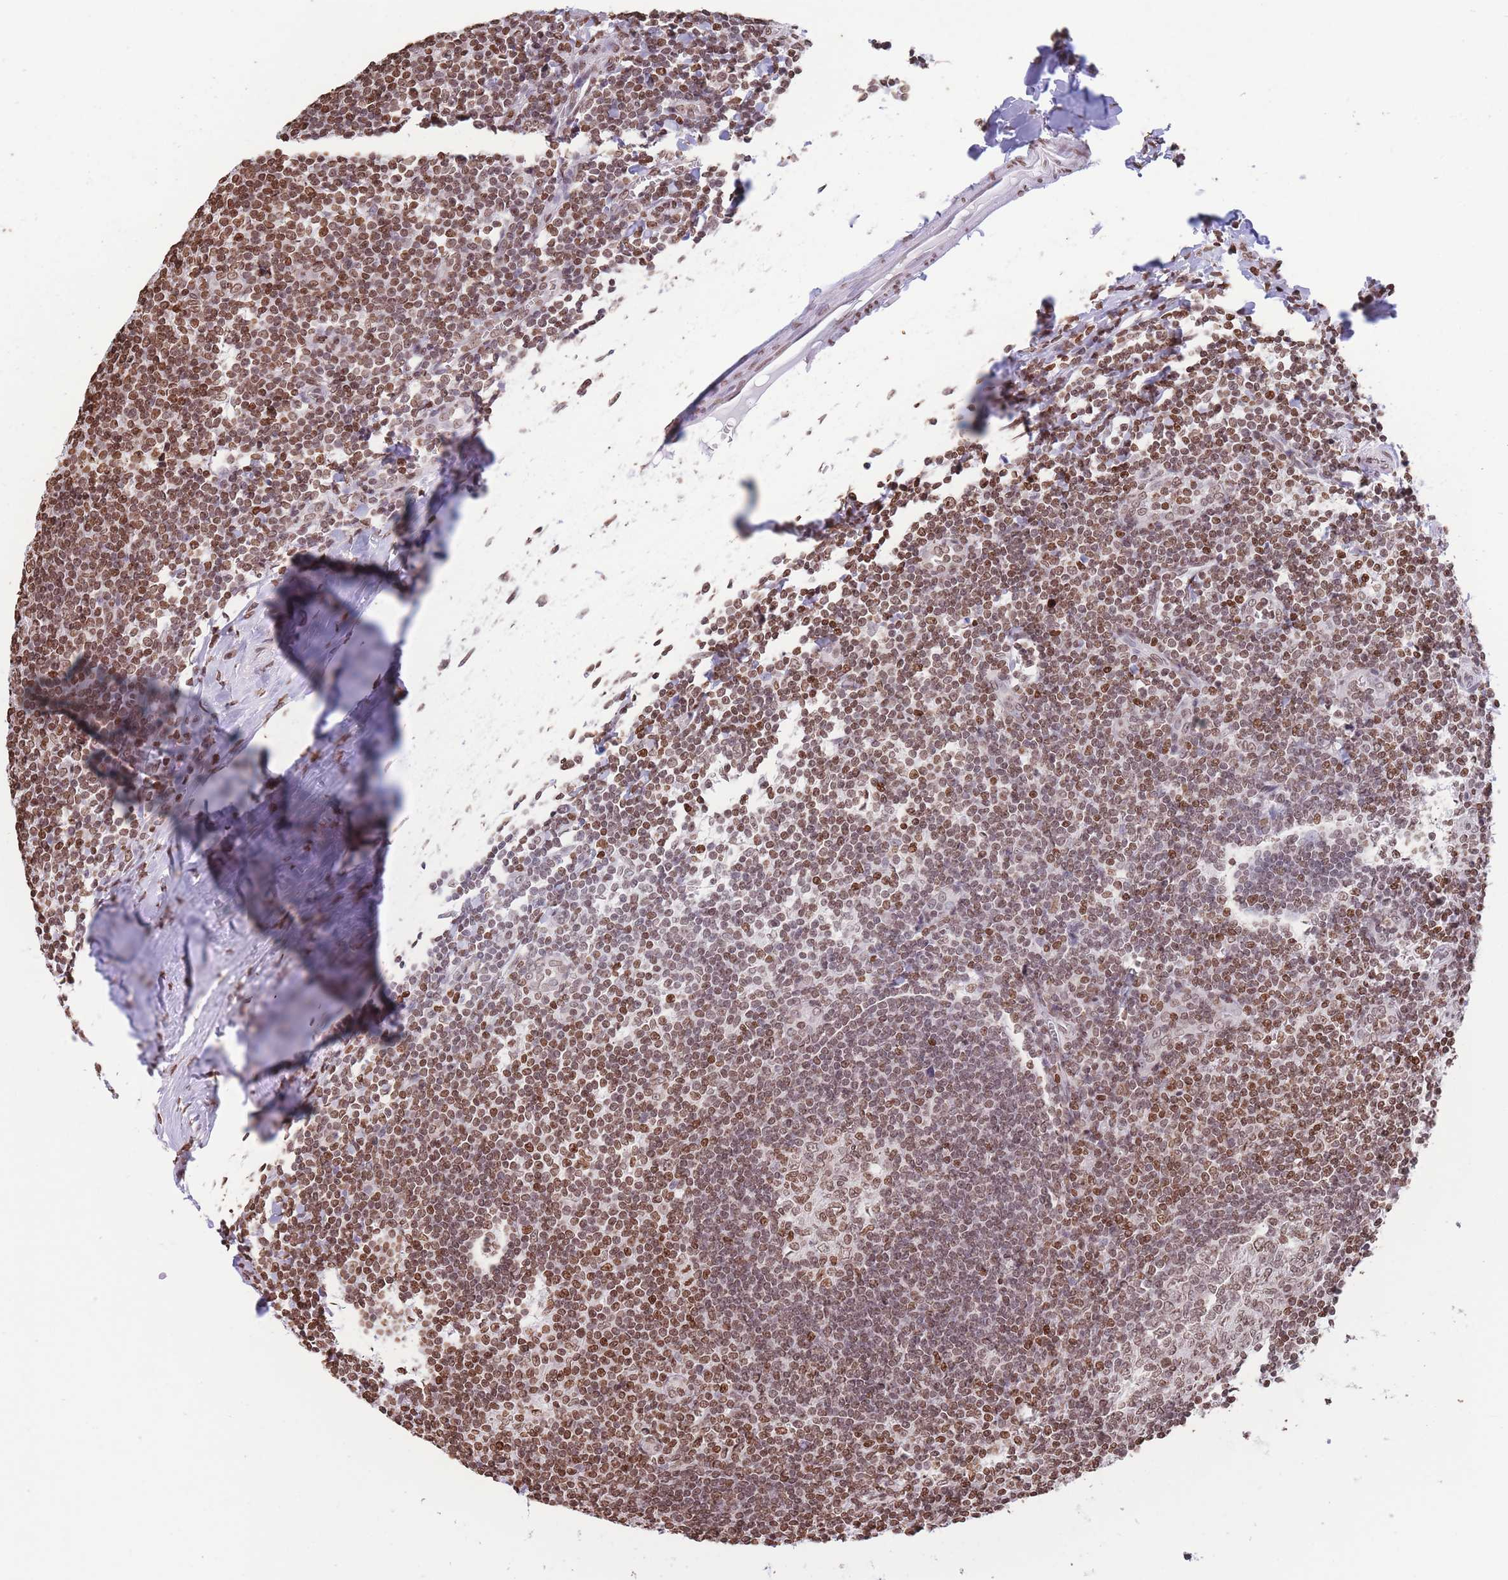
{"staining": {"intensity": "moderate", "quantity": ">75%", "location": "nuclear"}, "tissue": "tonsil", "cell_type": "Germinal center cells", "image_type": "normal", "snomed": [{"axis": "morphology", "description": "Normal tissue, NOS"}, {"axis": "topography", "description": "Tonsil"}], "caption": "Protein expression analysis of benign tonsil reveals moderate nuclear staining in about >75% of germinal center cells.", "gene": "H2BC10", "patient": {"sex": "male", "age": 27}}